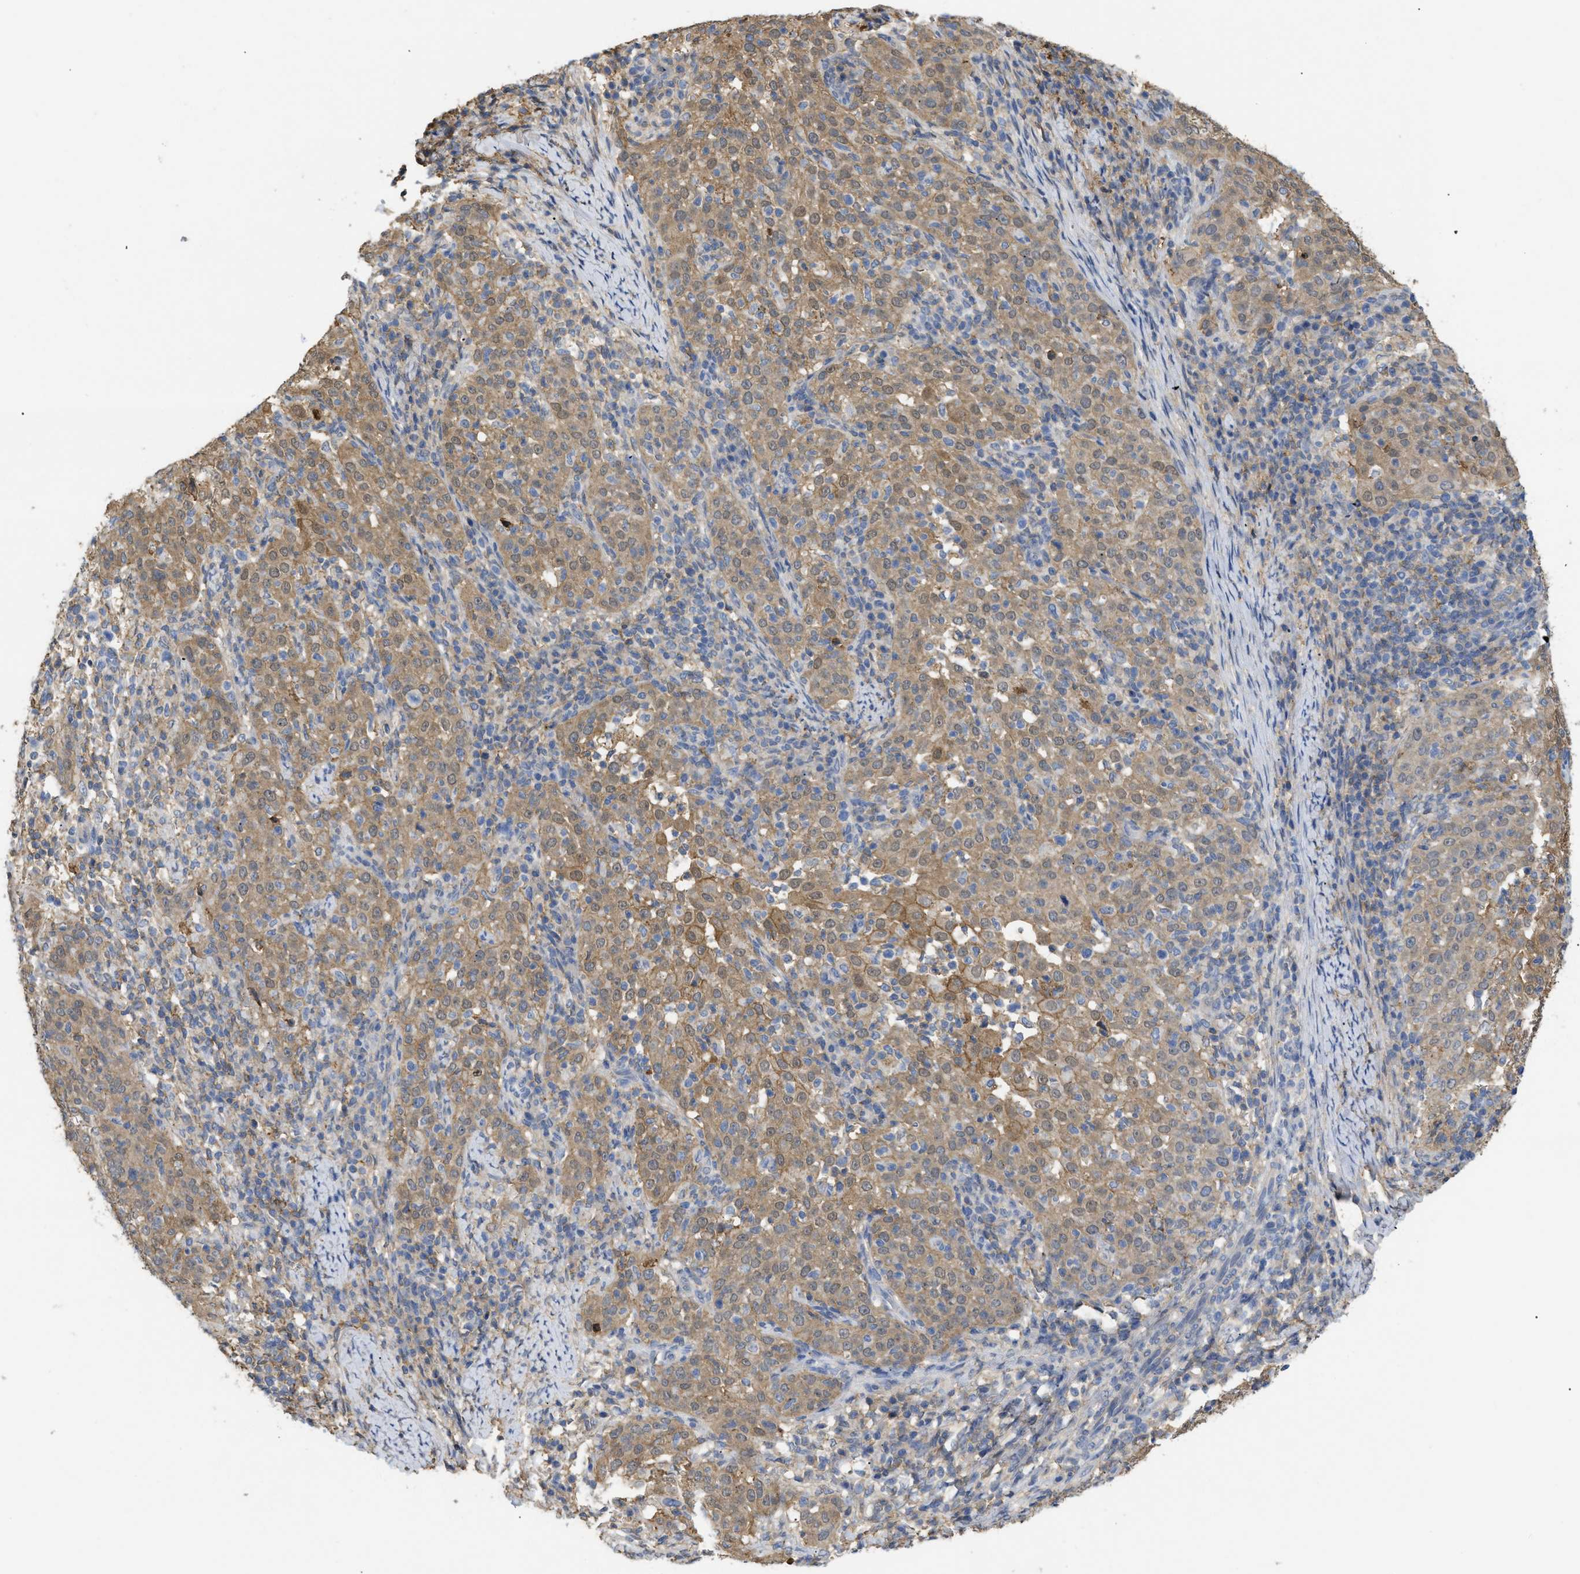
{"staining": {"intensity": "moderate", "quantity": ">75%", "location": "cytoplasmic/membranous"}, "tissue": "cervical cancer", "cell_type": "Tumor cells", "image_type": "cancer", "snomed": [{"axis": "morphology", "description": "Squamous cell carcinoma, NOS"}, {"axis": "topography", "description": "Cervix"}], "caption": "This micrograph demonstrates immunohistochemistry (IHC) staining of human cervical cancer (squamous cell carcinoma), with medium moderate cytoplasmic/membranous staining in approximately >75% of tumor cells.", "gene": "ANXA4", "patient": {"sex": "female", "age": 51}}